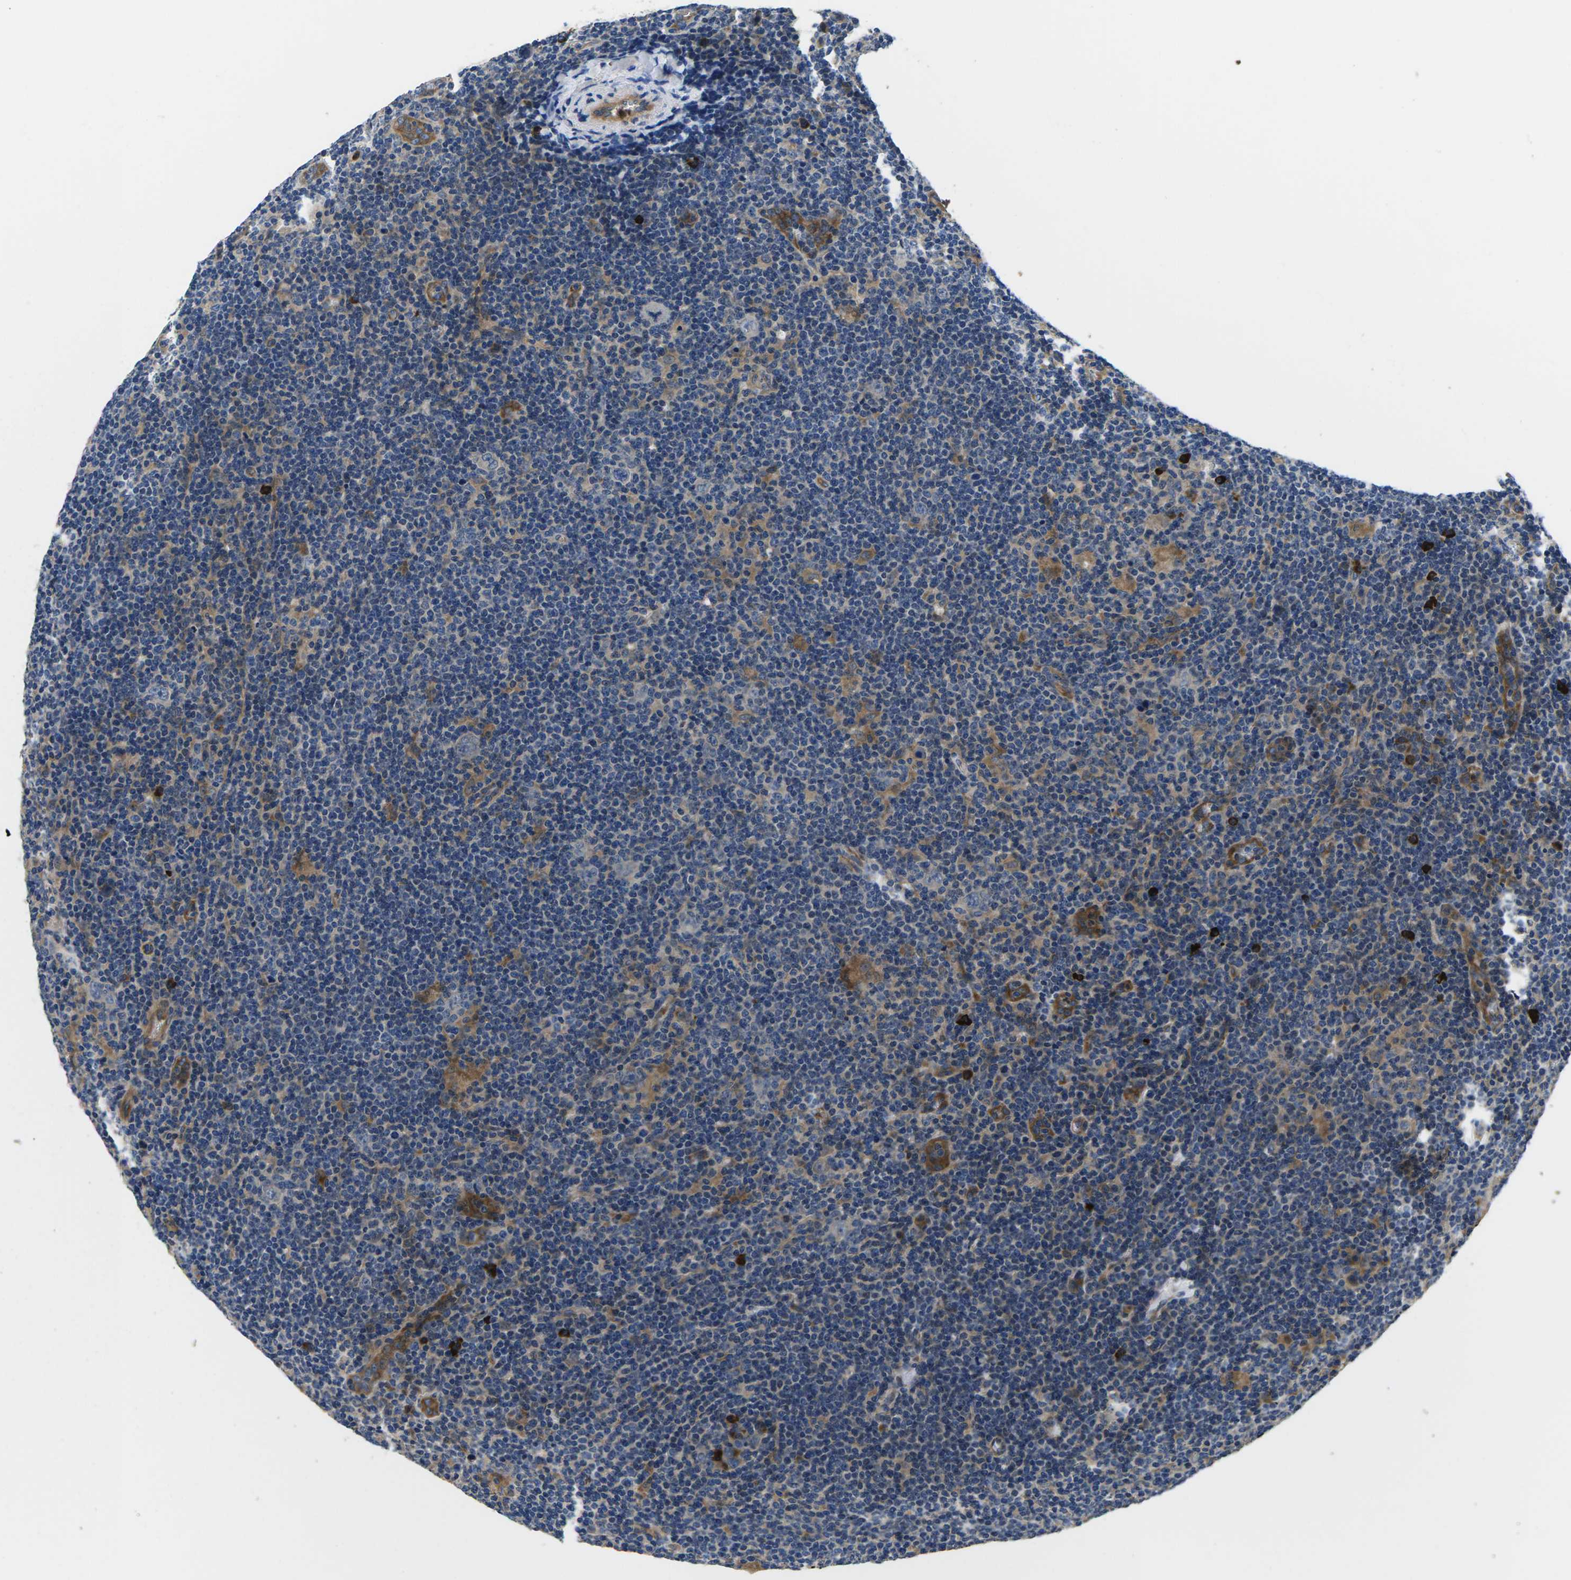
{"staining": {"intensity": "weak", "quantity": "25%-75%", "location": "cytoplasmic/membranous"}, "tissue": "lymphoma", "cell_type": "Tumor cells", "image_type": "cancer", "snomed": [{"axis": "morphology", "description": "Hodgkin's disease, NOS"}, {"axis": "topography", "description": "Lymph node"}], "caption": "A histopathology image of human Hodgkin's disease stained for a protein displays weak cytoplasmic/membranous brown staining in tumor cells. (DAB (3,3'-diaminobenzidine) = brown stain, brightfield microscopy at high magnification).", "gene": "PLCE1", "patient": {"sex": "female", "age": 57}}